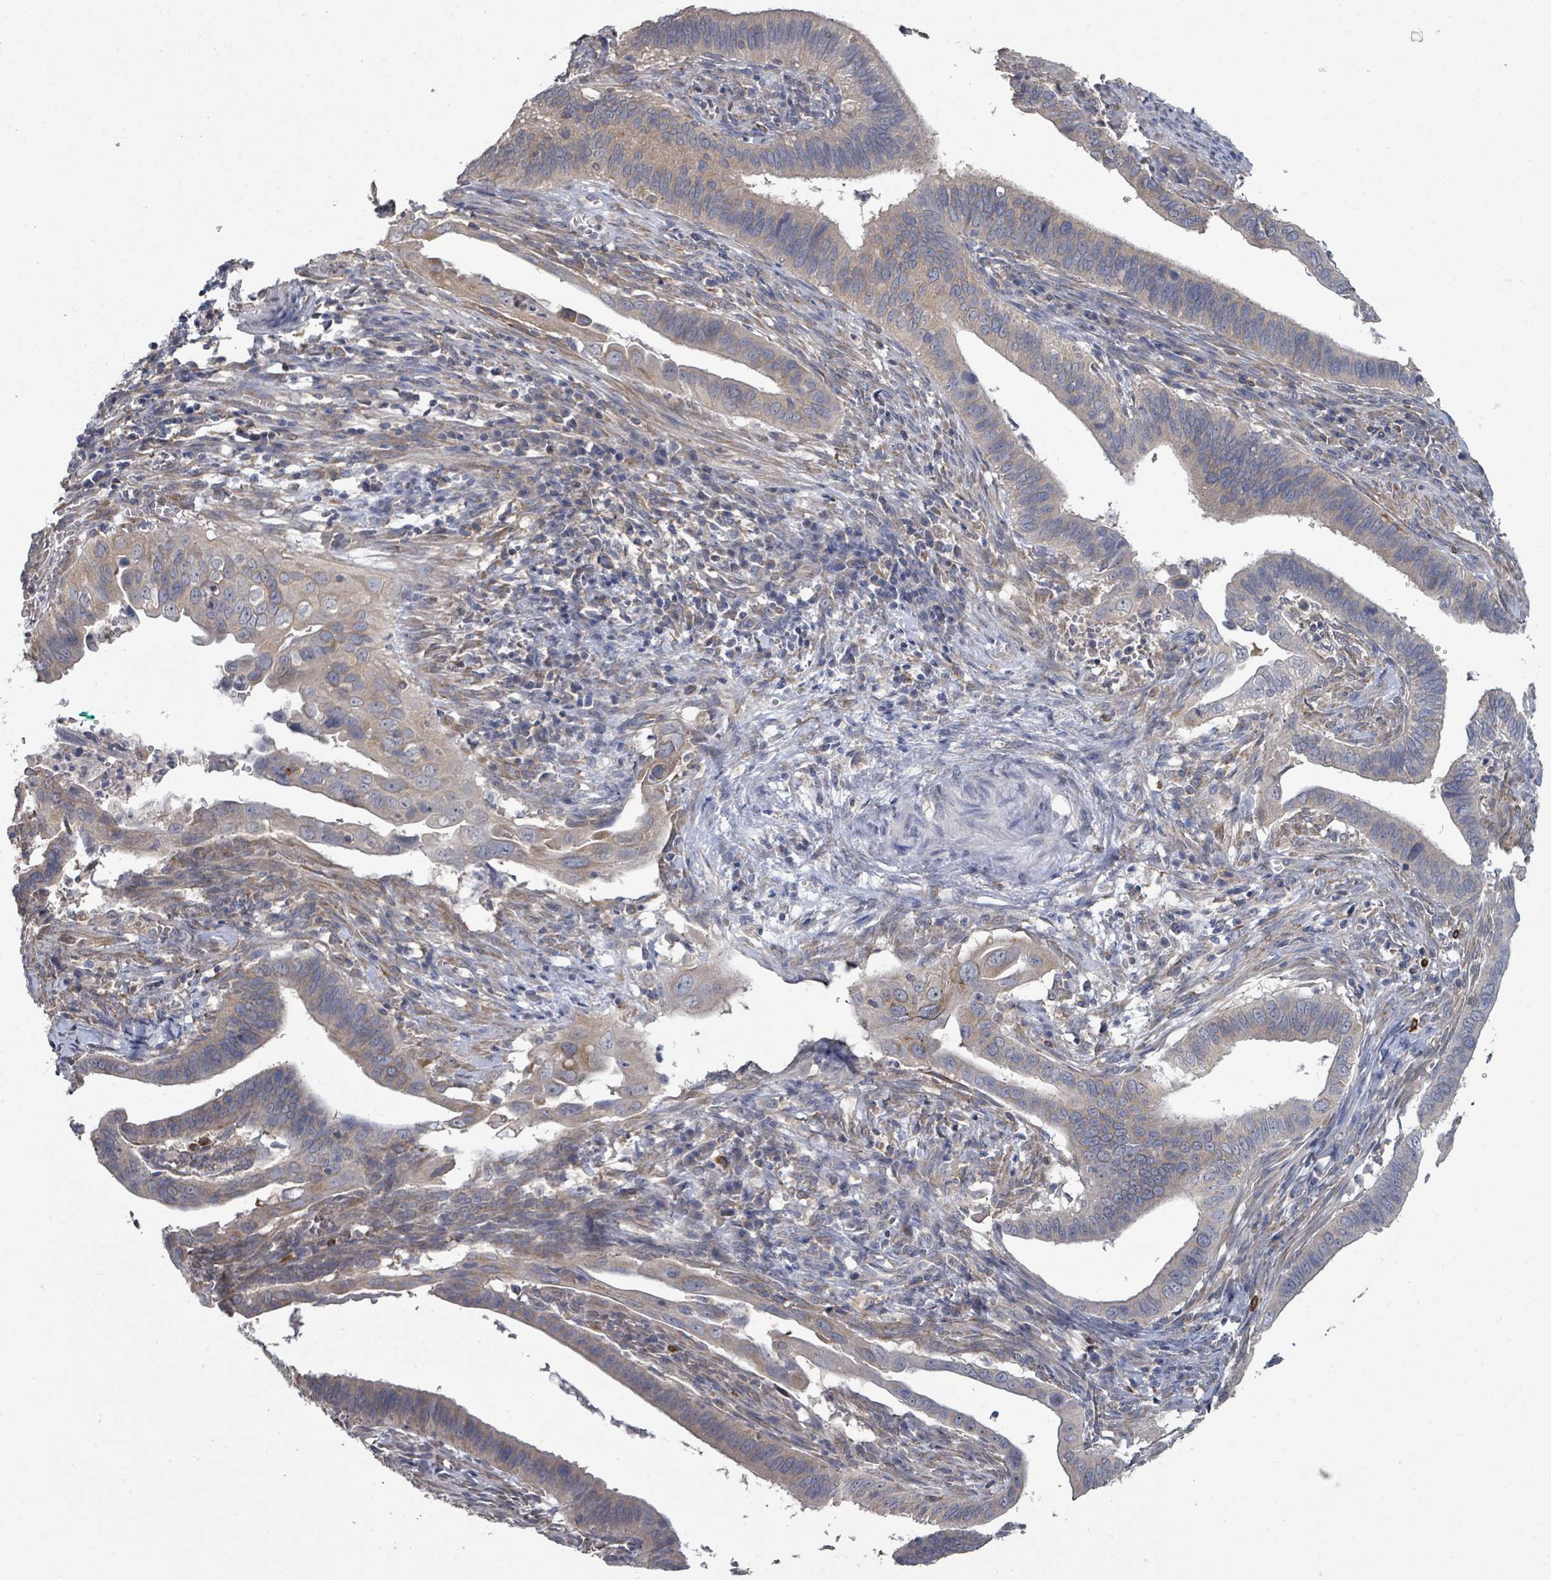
{"staining": {"intensity": "moderate", "quantity": "25%-75%", "location": "cytoplasmic/membranous"}, "tissue": "cervical cancer", "cell_type": "Tumor cells", "image_type": "cancer", "snomed": [{"axis": "morphology", "description": "Adenocarcinoma, NOS"}, {"axis": "topography", "description": "Cervix"}], "caption": "Immunohistochemistry (IHC) photomicrograph of neoplastic tissue: human cervical cancer (adenocarcinoma) stained using immunohistochemistry (IHC) exhibits medium levels of moderate protein expression localized specifically in the cytoplasmic/membranous of tumor cells, appearing as a cytoplasmic/membranous brown color.", "gene": "SLC9A7", "patient": {"sex": "female", "age": 42}}